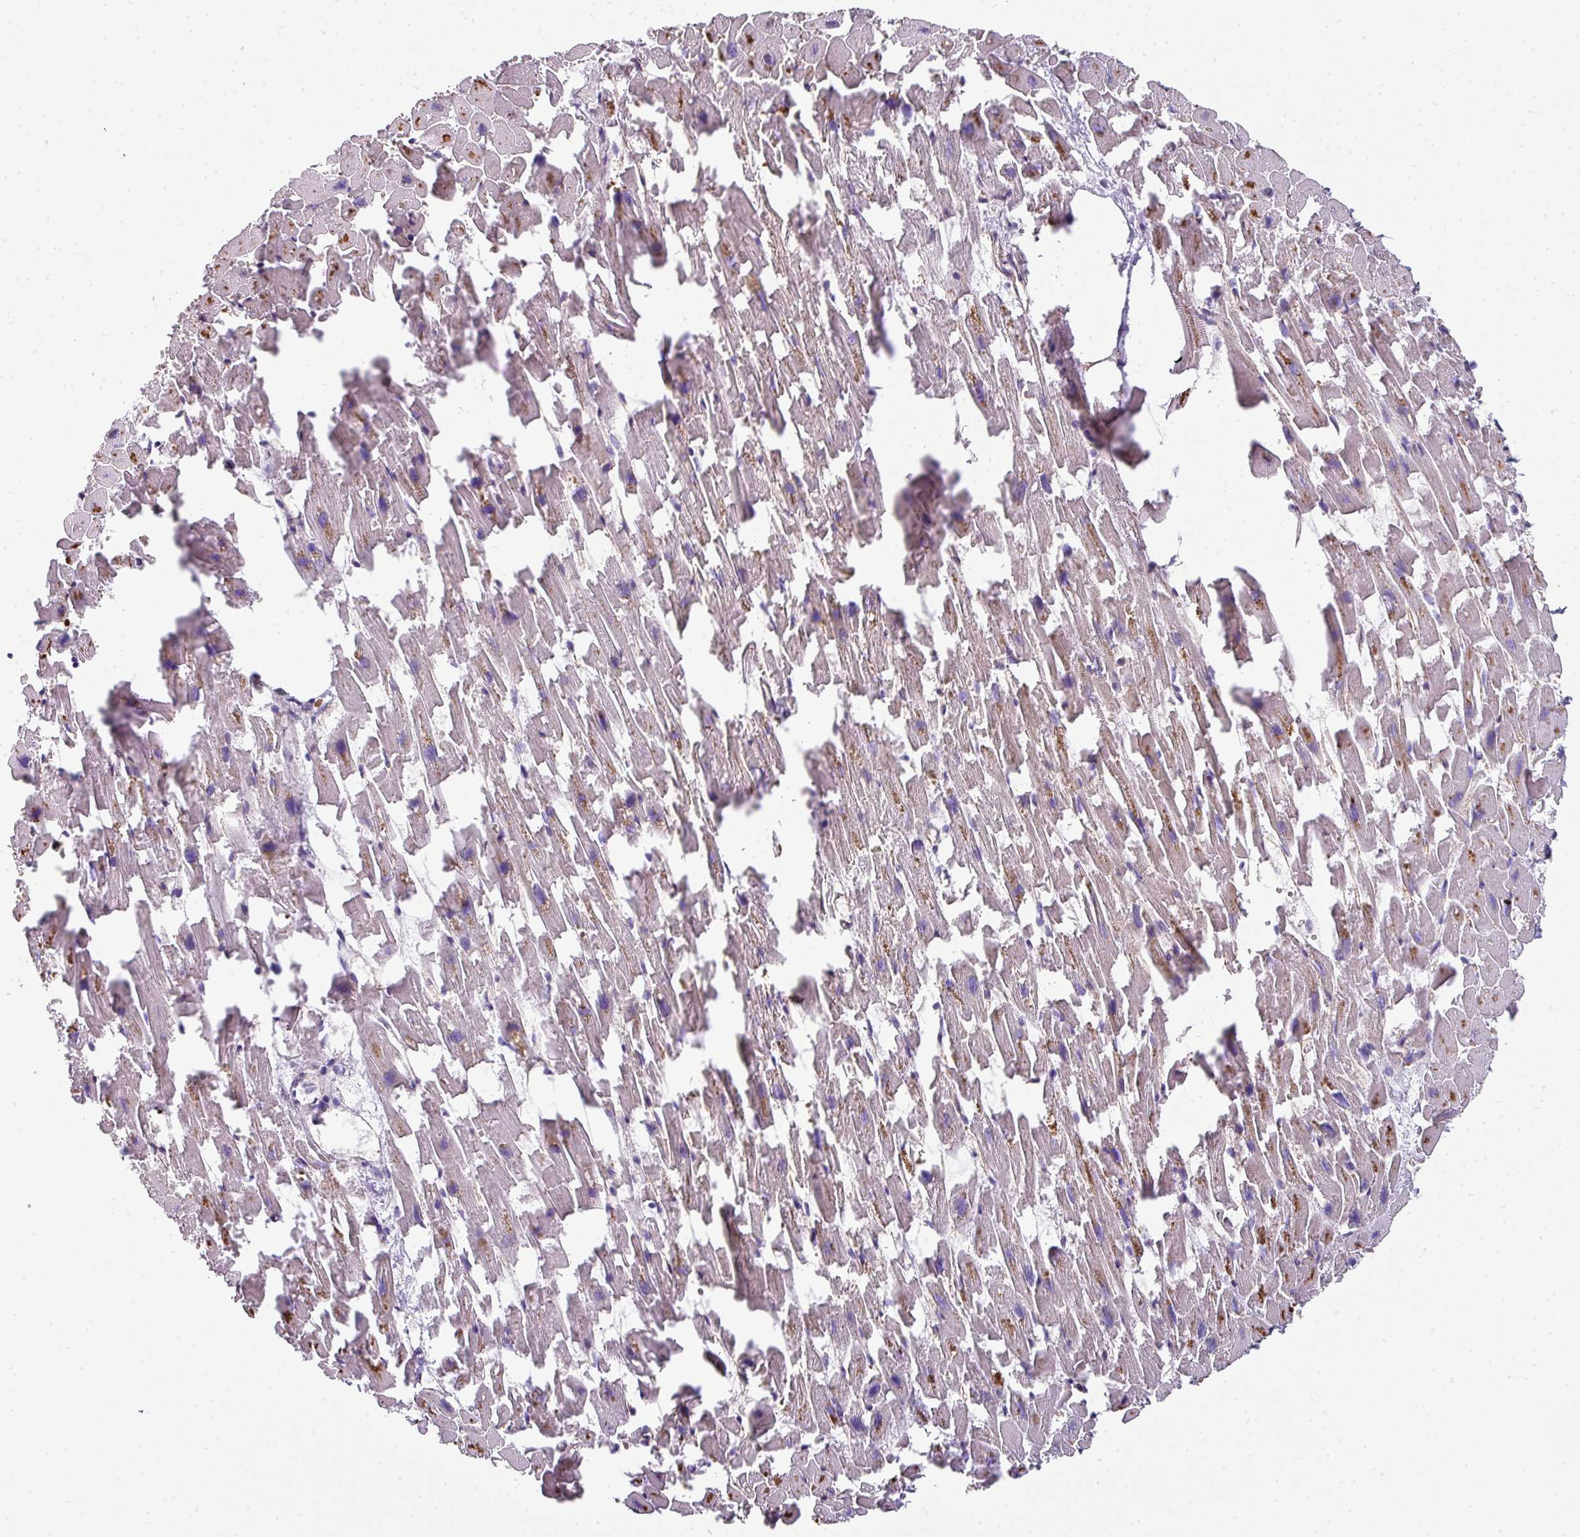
{"staining": {"intensity": "negative", "quantity": "none", "location": "none"}, "tissue": "heart muscle", "cell_type": "Cardiomyocytes", "image_type": "normal", "snomed": [{"axis": "morphology", "description": "Normal tissue, NOS"}, {"axis": "topography", "description": "Heart"}], "caption": "Micrograph shows no protein positivity in cardiomyocytes of unremarkable heart muscle.", "gene": "PALS2", "patient": {"sex": "female", "age": 64}}